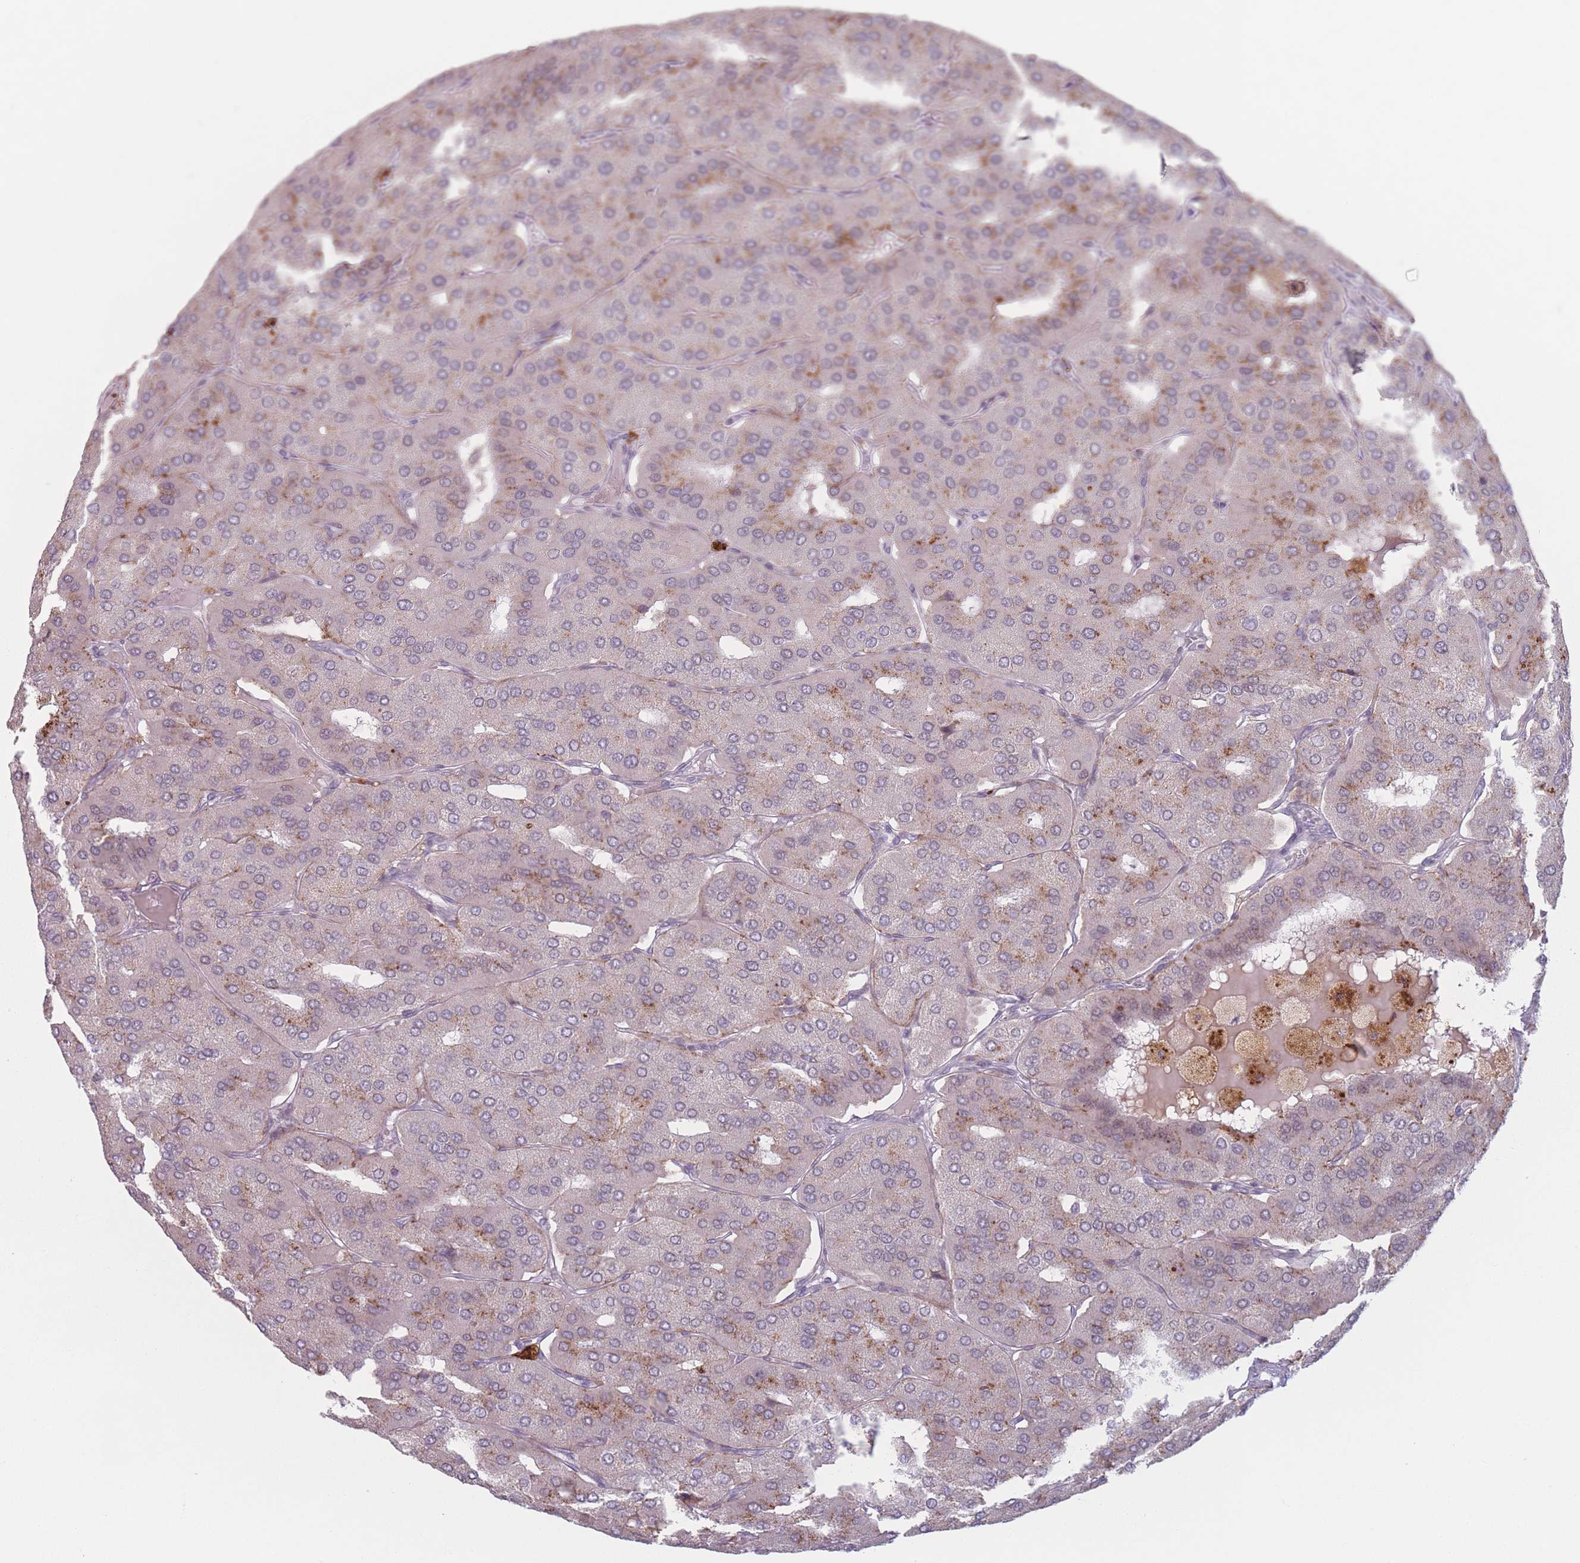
{"staining": {"intensity": "moderate", "quantity": "<25%", "location": "cytoplasmic/membranous"}, "tissue": "parathyroid gland", "cell_type": "Glandular cells", "image_type": "normal", "snomed": [{"axis": "morphology", "description": "Normal tissue, NOS"}, {"axis": "morphology", "description": "Adenoma, NOS"}, {"axis": "topography", "description": "Parathyroid gland"}], "caption": "Glandular cells reveal moderate cytoplasmic/membranous positivity in about <25% of cells in unremarkable parathyroid gland. The protein of interest is shown in brown color, while the nuclei are stained blue.", "gene": "OR10C1", "patient": {"sex": "female", "age": 86}}